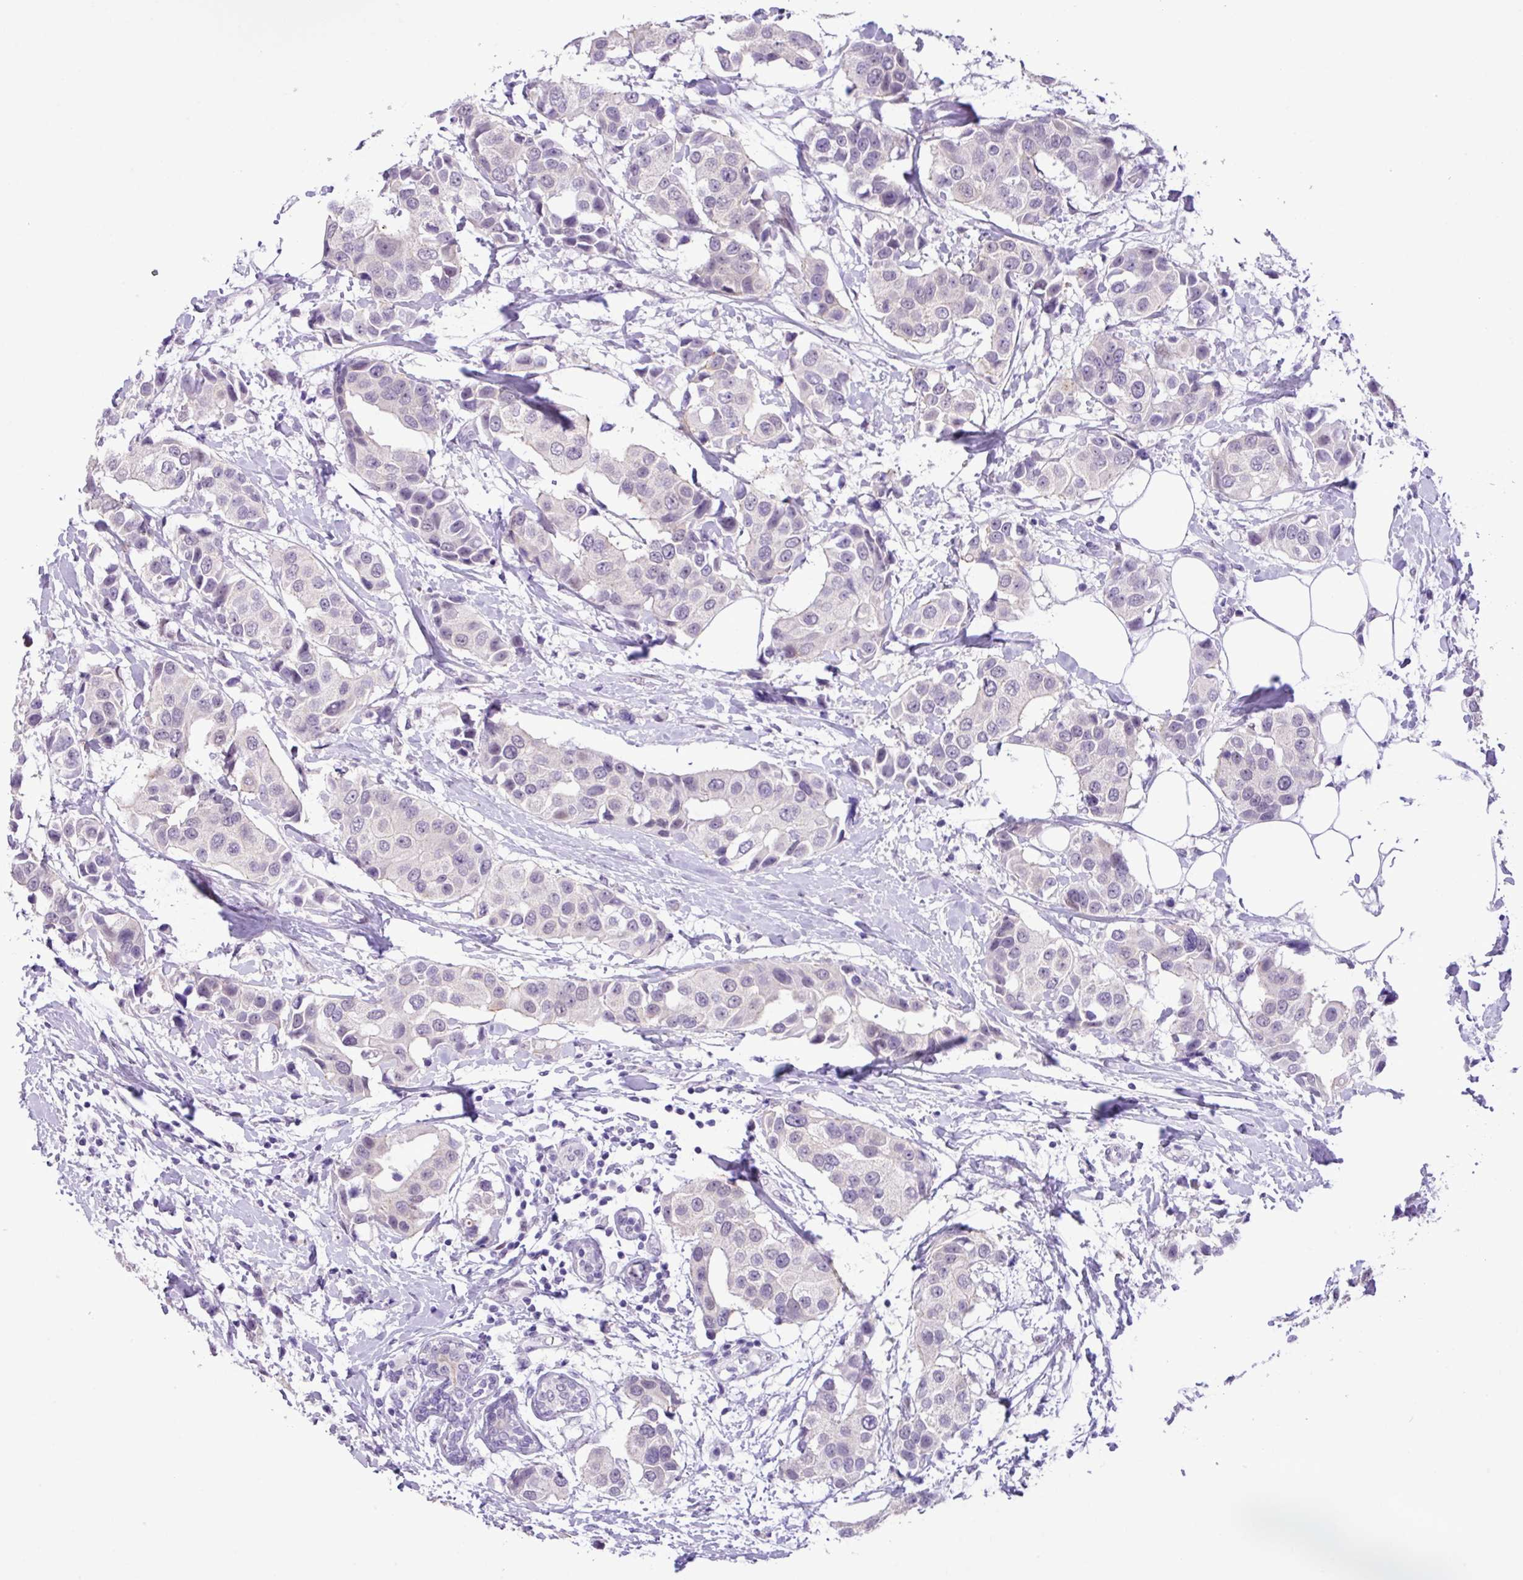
{"staining": {"intensity": "negative", "quantity": "none", "location": "none"}, "tissue": "breast cancer", "cell_type": "Tumor cells", "image_type": "cancer", "snomed": [{"axis": "morphology", "description": "Normal tissue, NOS"}, {"axis": "morphology", "description": "Duct carcinoma"}, {"axis": "topography", "description": "Breast"}], "caption": "Micrograph shows no protein staining in tumor cells of breast cancer (infiltrating ductal carcinoma) tissue.", "gene": "YLPM1", "patient": {"sex": "female", "age": 39}}